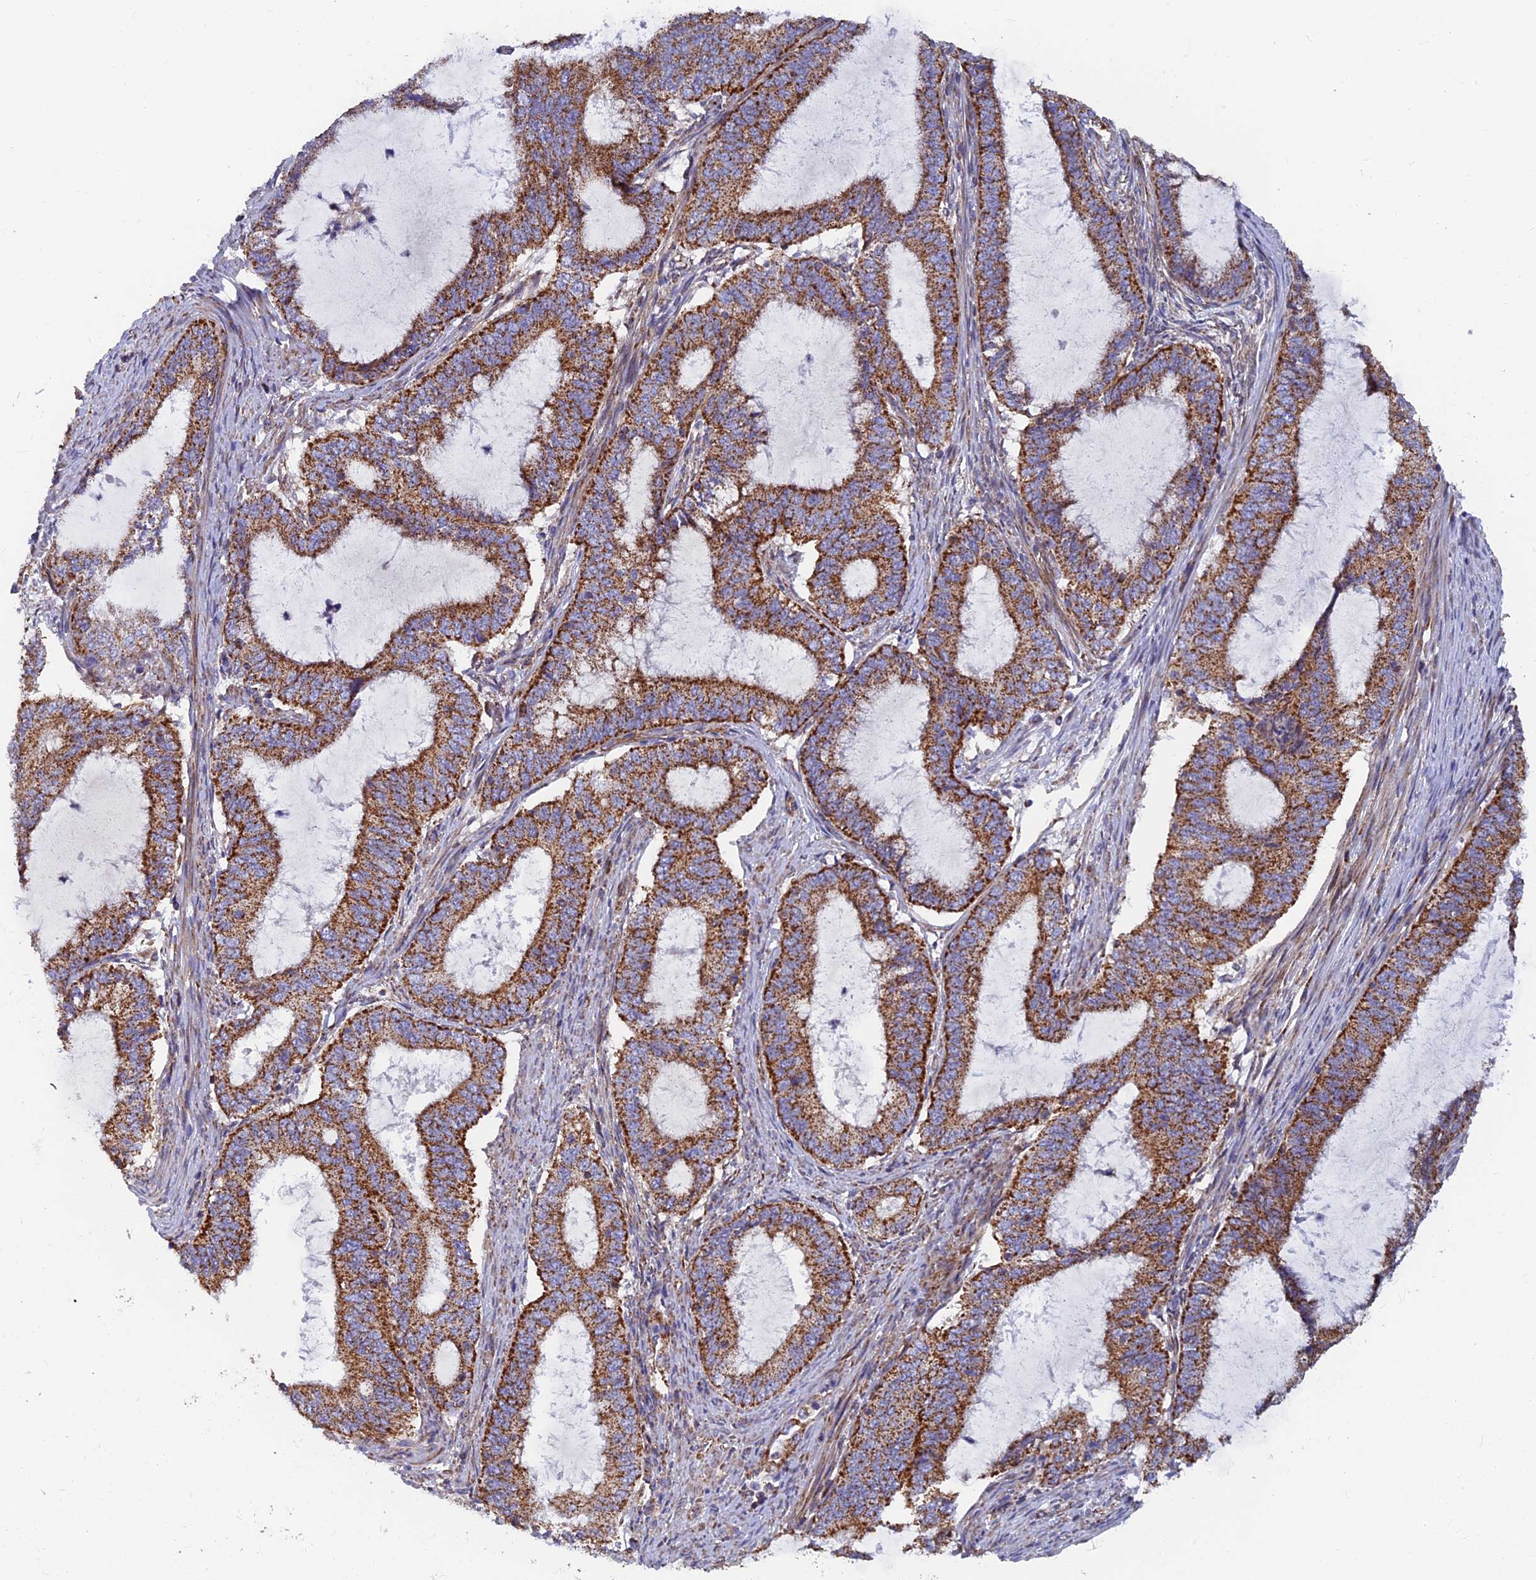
{"staining": {"intensity": "strong", "quantity": ">75%", "location": "cytoplasmic/membranous"}, "tissue": "endometrial cancer", "cell_type": "Tumor cells", "image_type": "cancer", "snomed": [{"axis": "morphology", "description": "Adenocarcinoma, NOS"}, {"axis": "topography", "description": "Endometrium"}], "caption": "Strong cytoplasmic/membranous expression for a protein is present in approximately >75% of tumor cells of endometrial adenocarcinoma using IHC.", "gene": "MRPS9", "patient": {"sex": "female", "age": 51}}